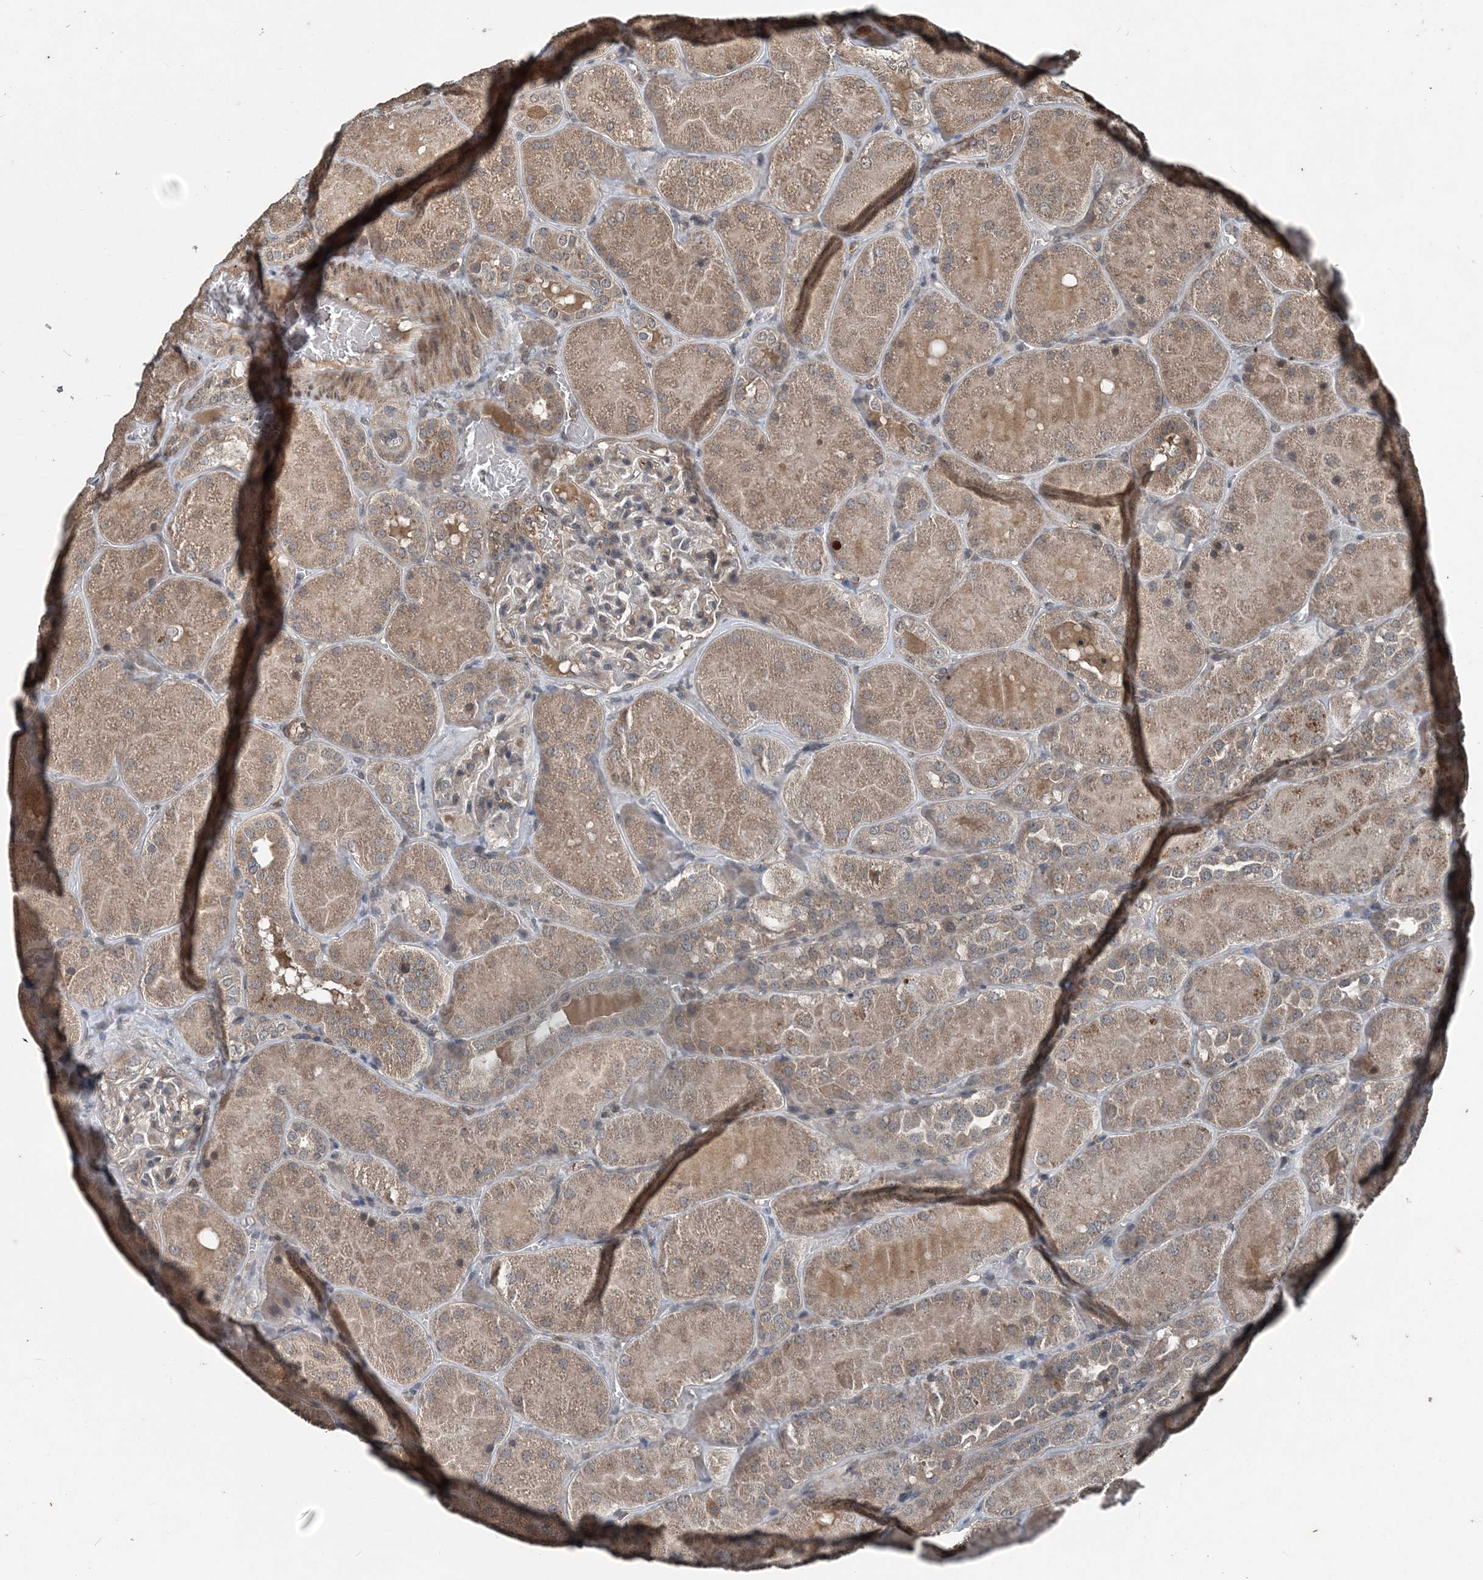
{"staining": {"intensity": "negative", "quantity": "none", "location": "none"}, "tissue": "kidney", "cell_type": "Cells in glomeruli", "image_type": "normal", "snomed": [{"axis": "morphology", "description": "Normal tissue, NOS"}, {"axis": "topography", "description": "Kidney"}], "caption": "DAB immunohistochemical staining of benign human kidney demonstrates no significant expression in cells in glomeruli.", "gene": "CFL1", "patient": {"sex": "male", "age": 28}}